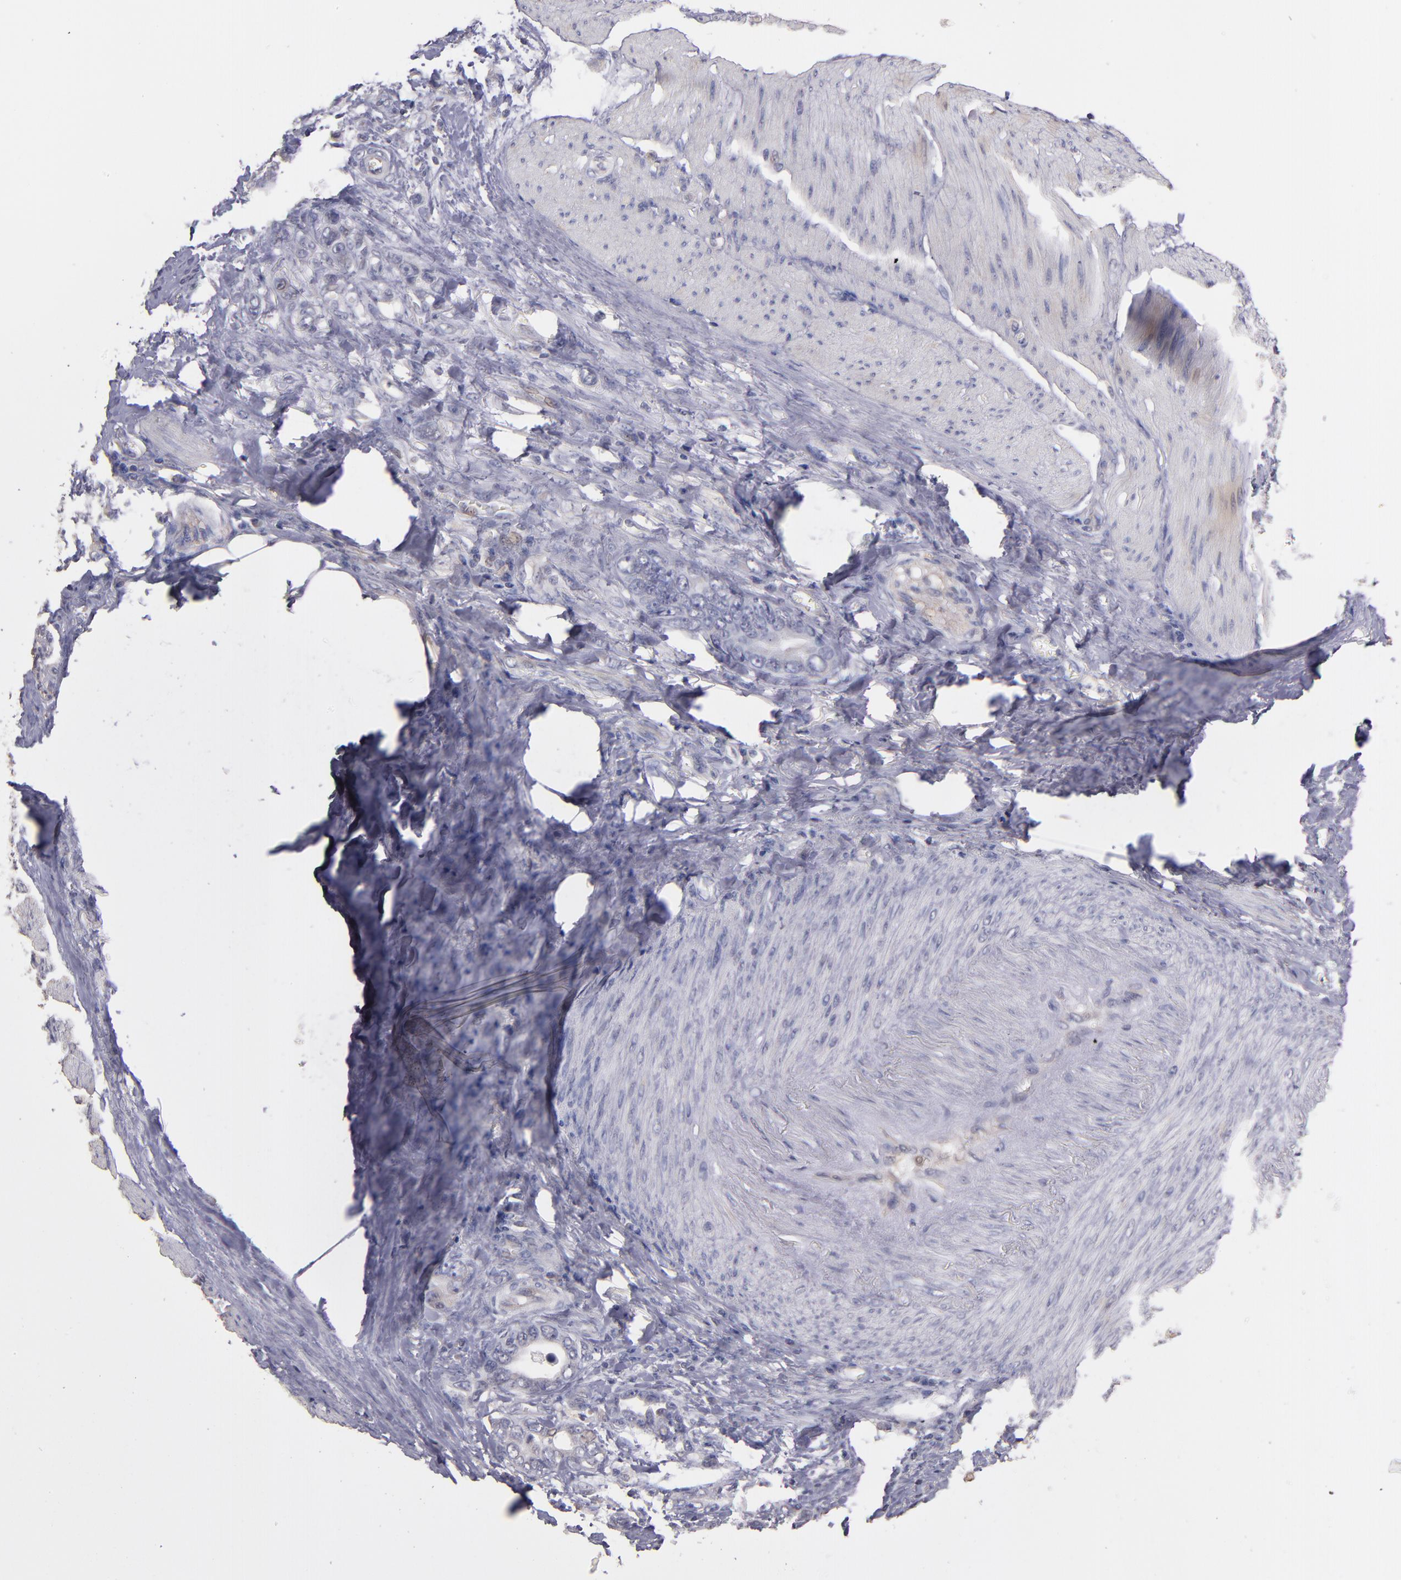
{"staining": {"intensity": "negative", "quantity": "none", "location": "none"}, "tissue": "stomach cancer", "cell_type": "Tumor cells", "image_type": "cancer", "snomed": [{"axis": "morphology", "description": "Adenocarcinoma, NOS"}, {"axis": "topography", "description": "Stomach"}], "caption": "IHC of stomach adenocarcinoma shows no positivity in tumor cells.", "gene": "GNAZ", "patient": {"sex": "male", "age": 78}}